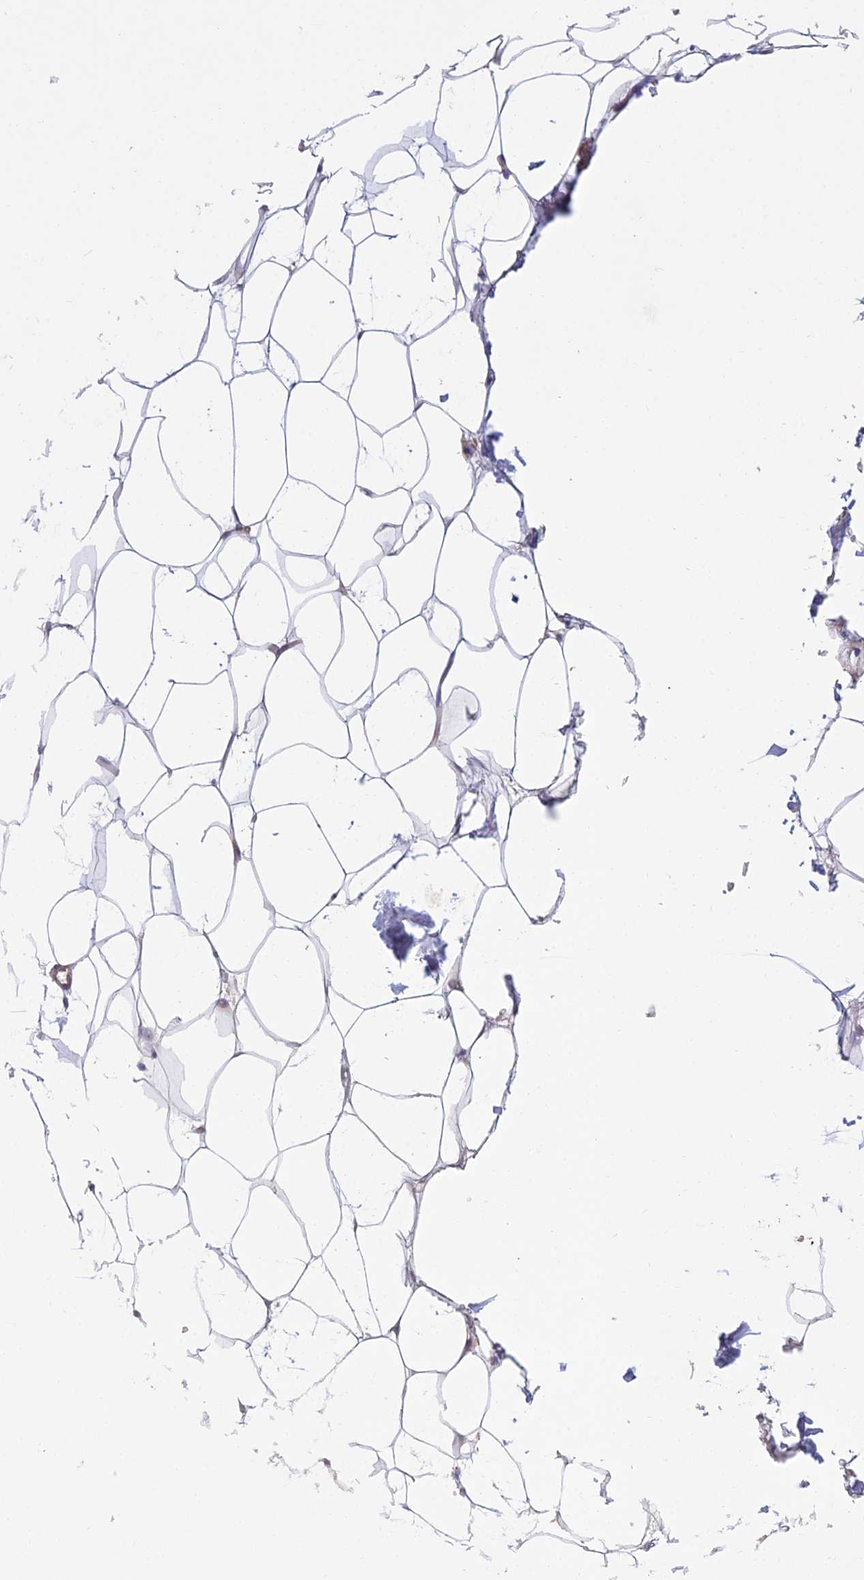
{"staining": {"intensity": "negative", "quantity": "none", "location": "none"}, "tissue": "adipose tissue", "cell_type": "Adipocytes", "image_type": "normal", "snomed": [{"axis": "morphology", "description": "Normal tissue, NOS"}, {"axis": "topography", "description": "Breast"}, {"axis": "topography", "description": "Adipose tissue"}], "caption": "This is an IHC image of unremarkable adipose tissue. There is no staining in adipocytes.", "gene": "DUS2", "patient": {"sex": "female", "age": 25}}